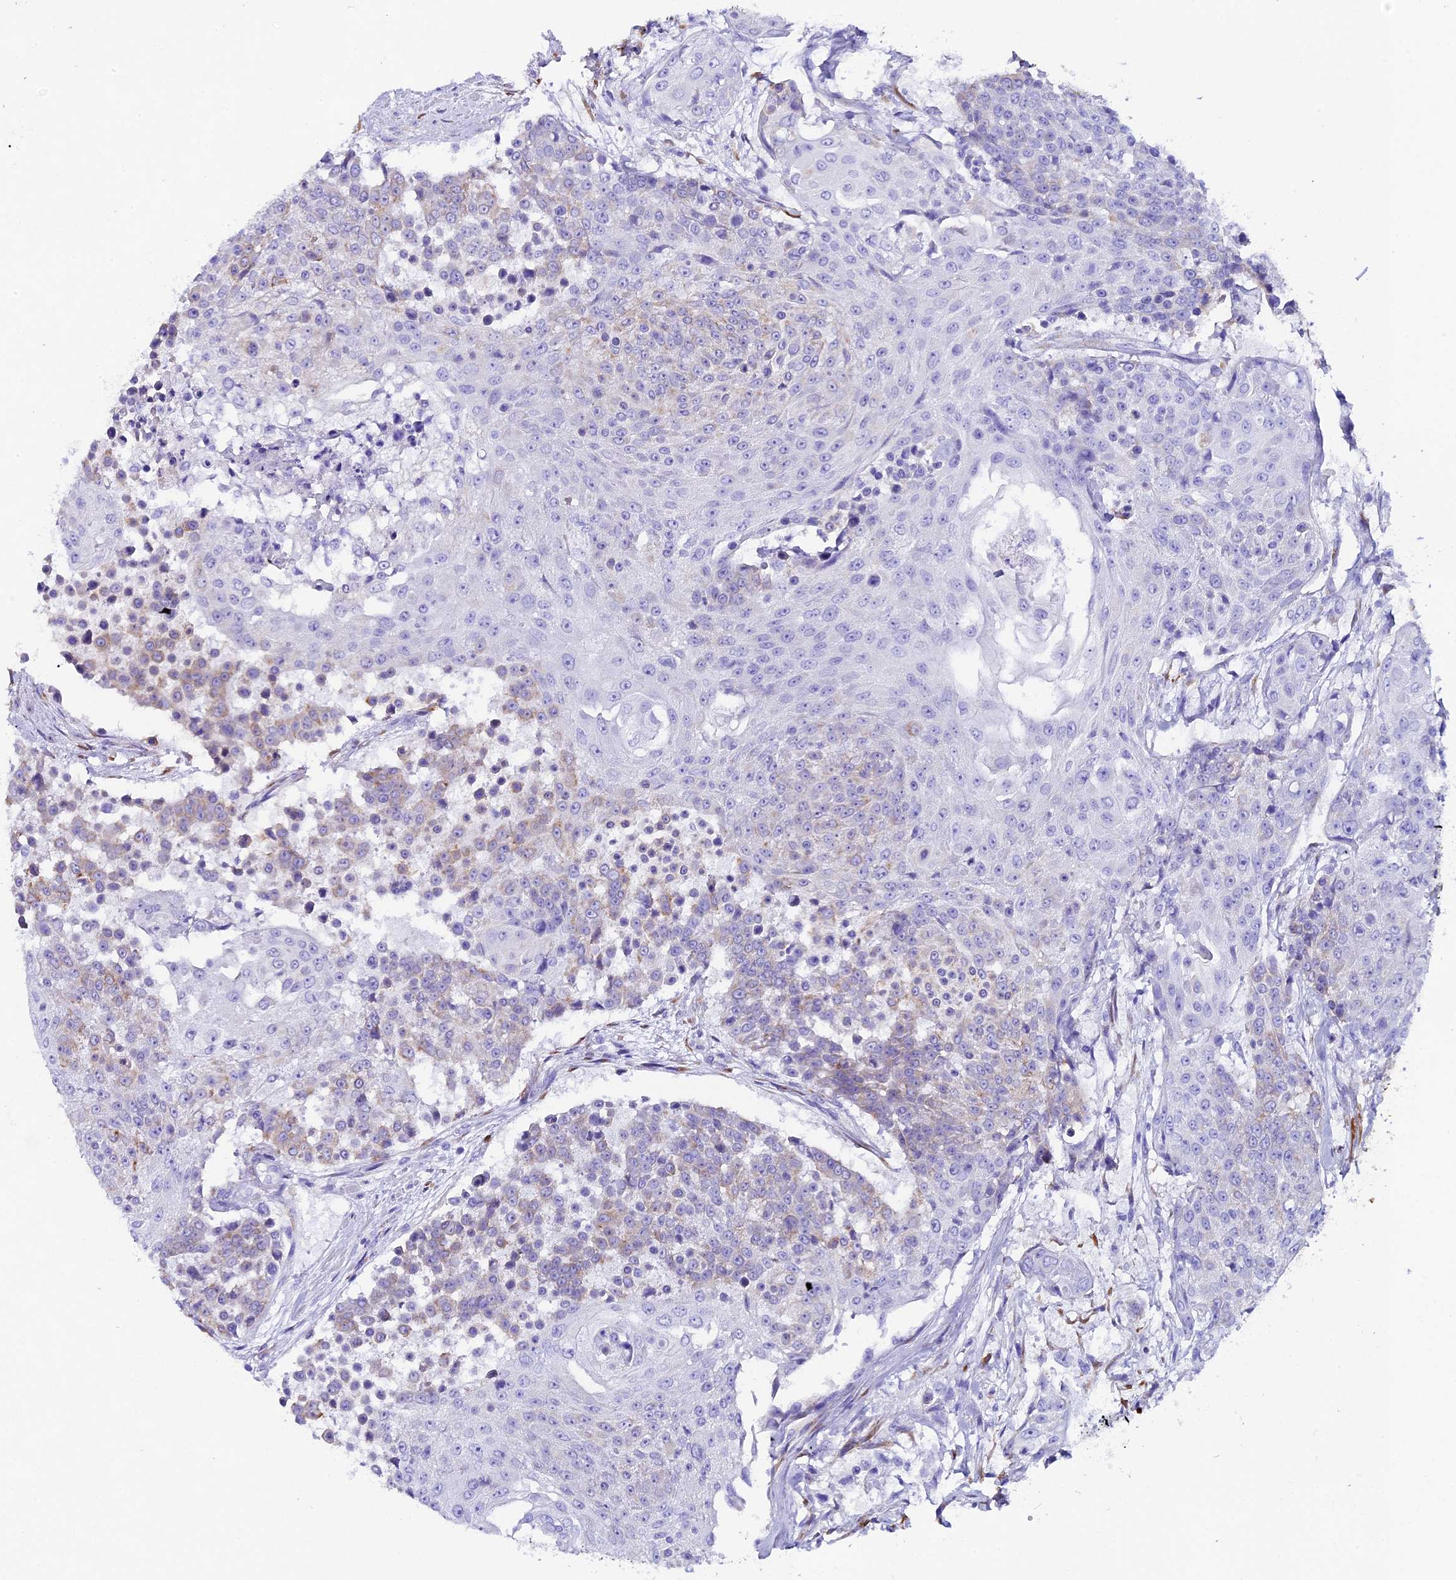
{"staining": {"intensity": "weak", "quantity": "<25%", "location": "cytoplasmic/membranous"}, "tissue": "urothelial cancer", "cell_type": "Tumor cells", "image_type": "cancer", "snomed": [{"axis": "morphology", "description": "Urothelial carcinoma, High grade"}, {"axis": "topography", "description": "Urinary bladder"}], "caption": "IHC of human urothelial carcinoma (high-grade) shows no staining in tumor cells.", "gene": "FKBP11", "patient": {"sex": "female", "age": 63}}